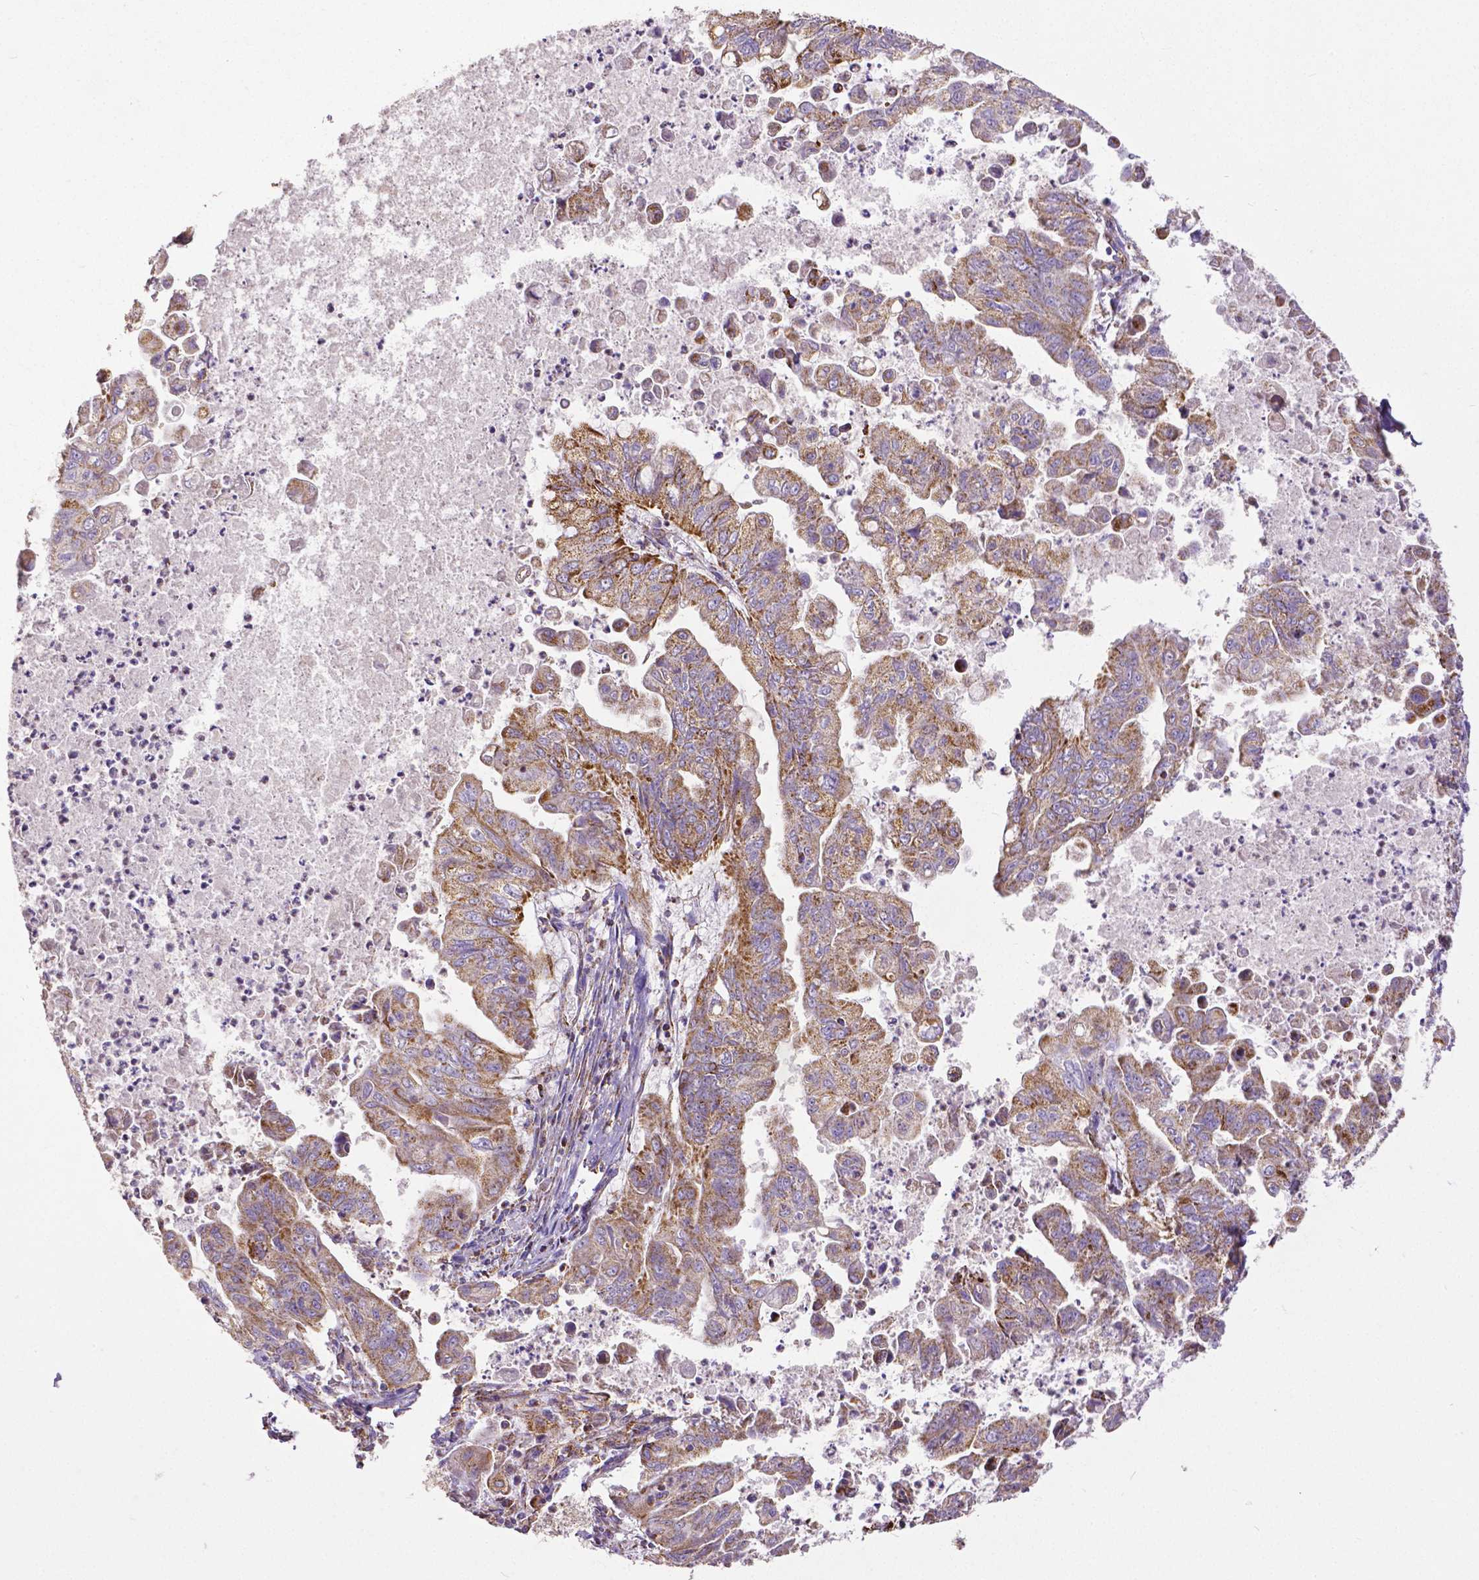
{"staining": {"intensity": "moderate", "quantity": ">75%", "location": "cytoplasmic/membranous"}, "tissue": "stomach cancer", "cell_type": "Tumor cells", "image_type": "cancer", "snomed": [{"axis": "morphology", "description": "Adenocarcinoma, NOS"}, {"axis": "topography", "description": "Stomach, upper"}], "caption": "The immunohistochemical stain shows moderate cytoplasmic/membranous expression in tumor cells of stomach cancer (adenocarcinoma) tissue.", "gene": "MACC1", "patient": {"sex": "male", "age": 80}}